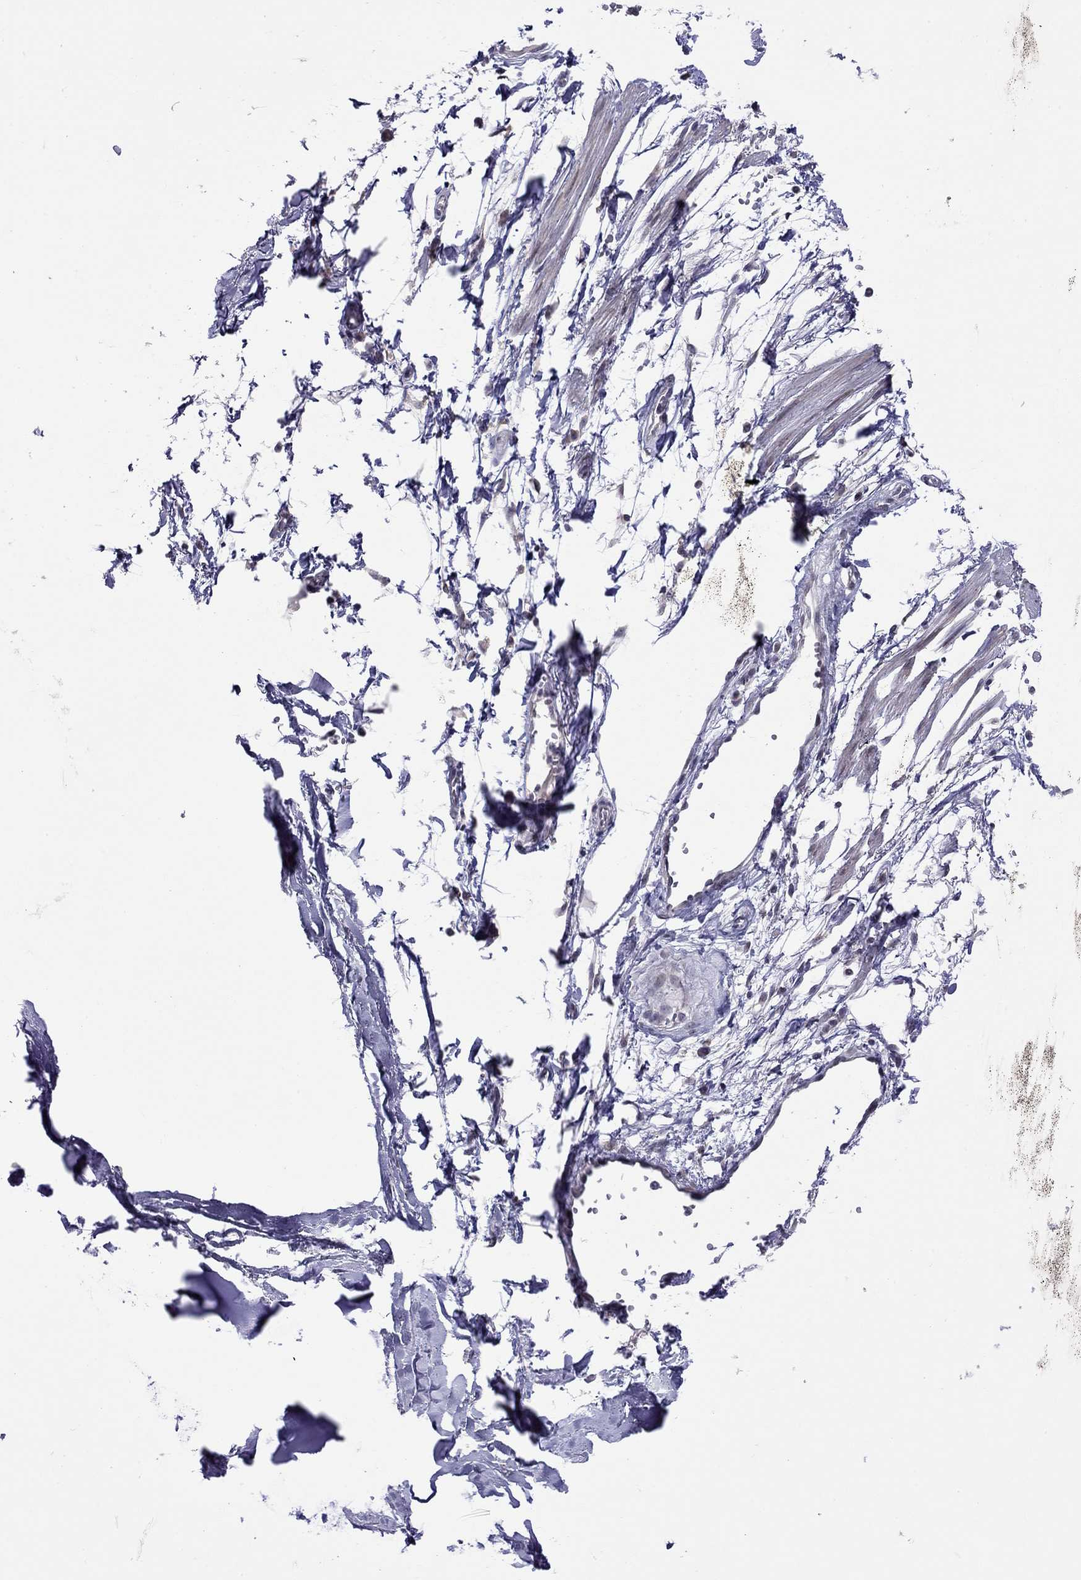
{"staining": {"intensity": "negative", "quantity": "none", "location": "none"}, "tissue": "soft tissue", "cell_type": "Fibroblasts", "image_type": "normal", "snomed": [{"axis": "morphology", "description": "Normal tissue, NOS"}, {"axis": "morphology", "description": "Squamous cell carcinoma, NOS"}, {"axis": "topography", "description": "Cartilage tissue"}, {"axis": "topography", "description": "Lung"}], "caption": "A high-resolution micrograph shows immunohistochemistry staining of benign soft tissue, which shows no significant staining in fibroblasts. (Immunohistochemistry, brightfield microscopy, high magnification).", "gene": "HES5", "patient": {"sex": "male", "age": 66}}